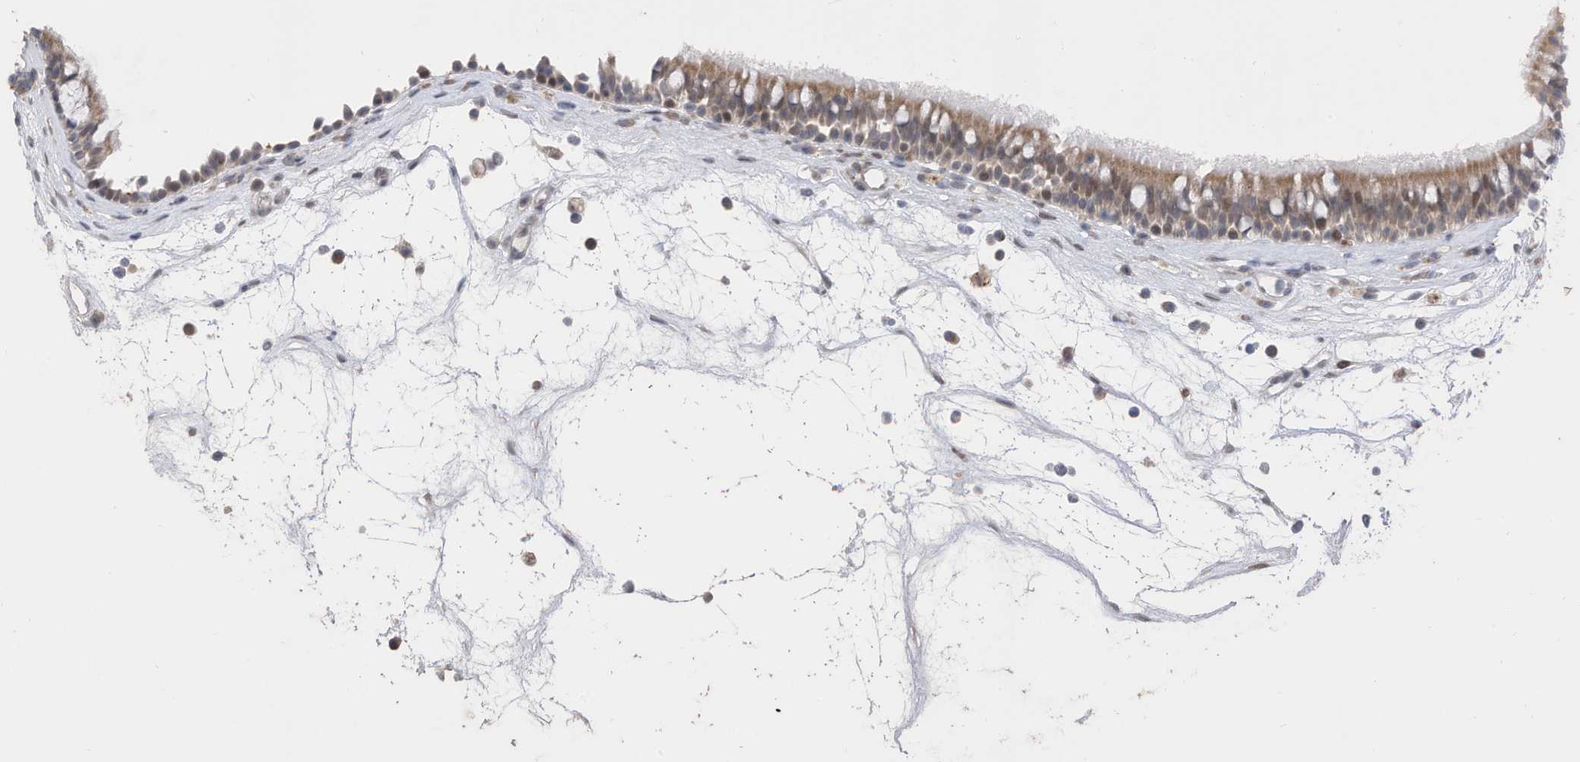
{"staining": {"intensity": "moderate", "quantity": "25%-75%", "location": "cytoplasmic/membranous"}, "tissue": "nasopharynx", "cell_type": "Respiratory epithelial cells", "image_type": "normal", "snomed": [{"axis": "morphology", "description": "Normal tissue, NOS"}, {"axis": "morphology", "description": "Inflammation, NOS"}, {"axis": "morphology", "description": "Malignant melanoma, Metastatic site"}, {"axis": "topography", "description": "Nasopharynx"}], "caption": "Immunohistochemical staining of normal human nasopharynx demonstrates 25%-75% levels of moderate cytoplasmic/membranous protein staining in approximately 25%-75% of respiratory epithelial cells. (DAB (3,3'-diaminobenzidine) = brown stain, brightfield microscopy at high magnification).", "gene": "RABL3", "patient": {"sex": "male", "age": 70}}